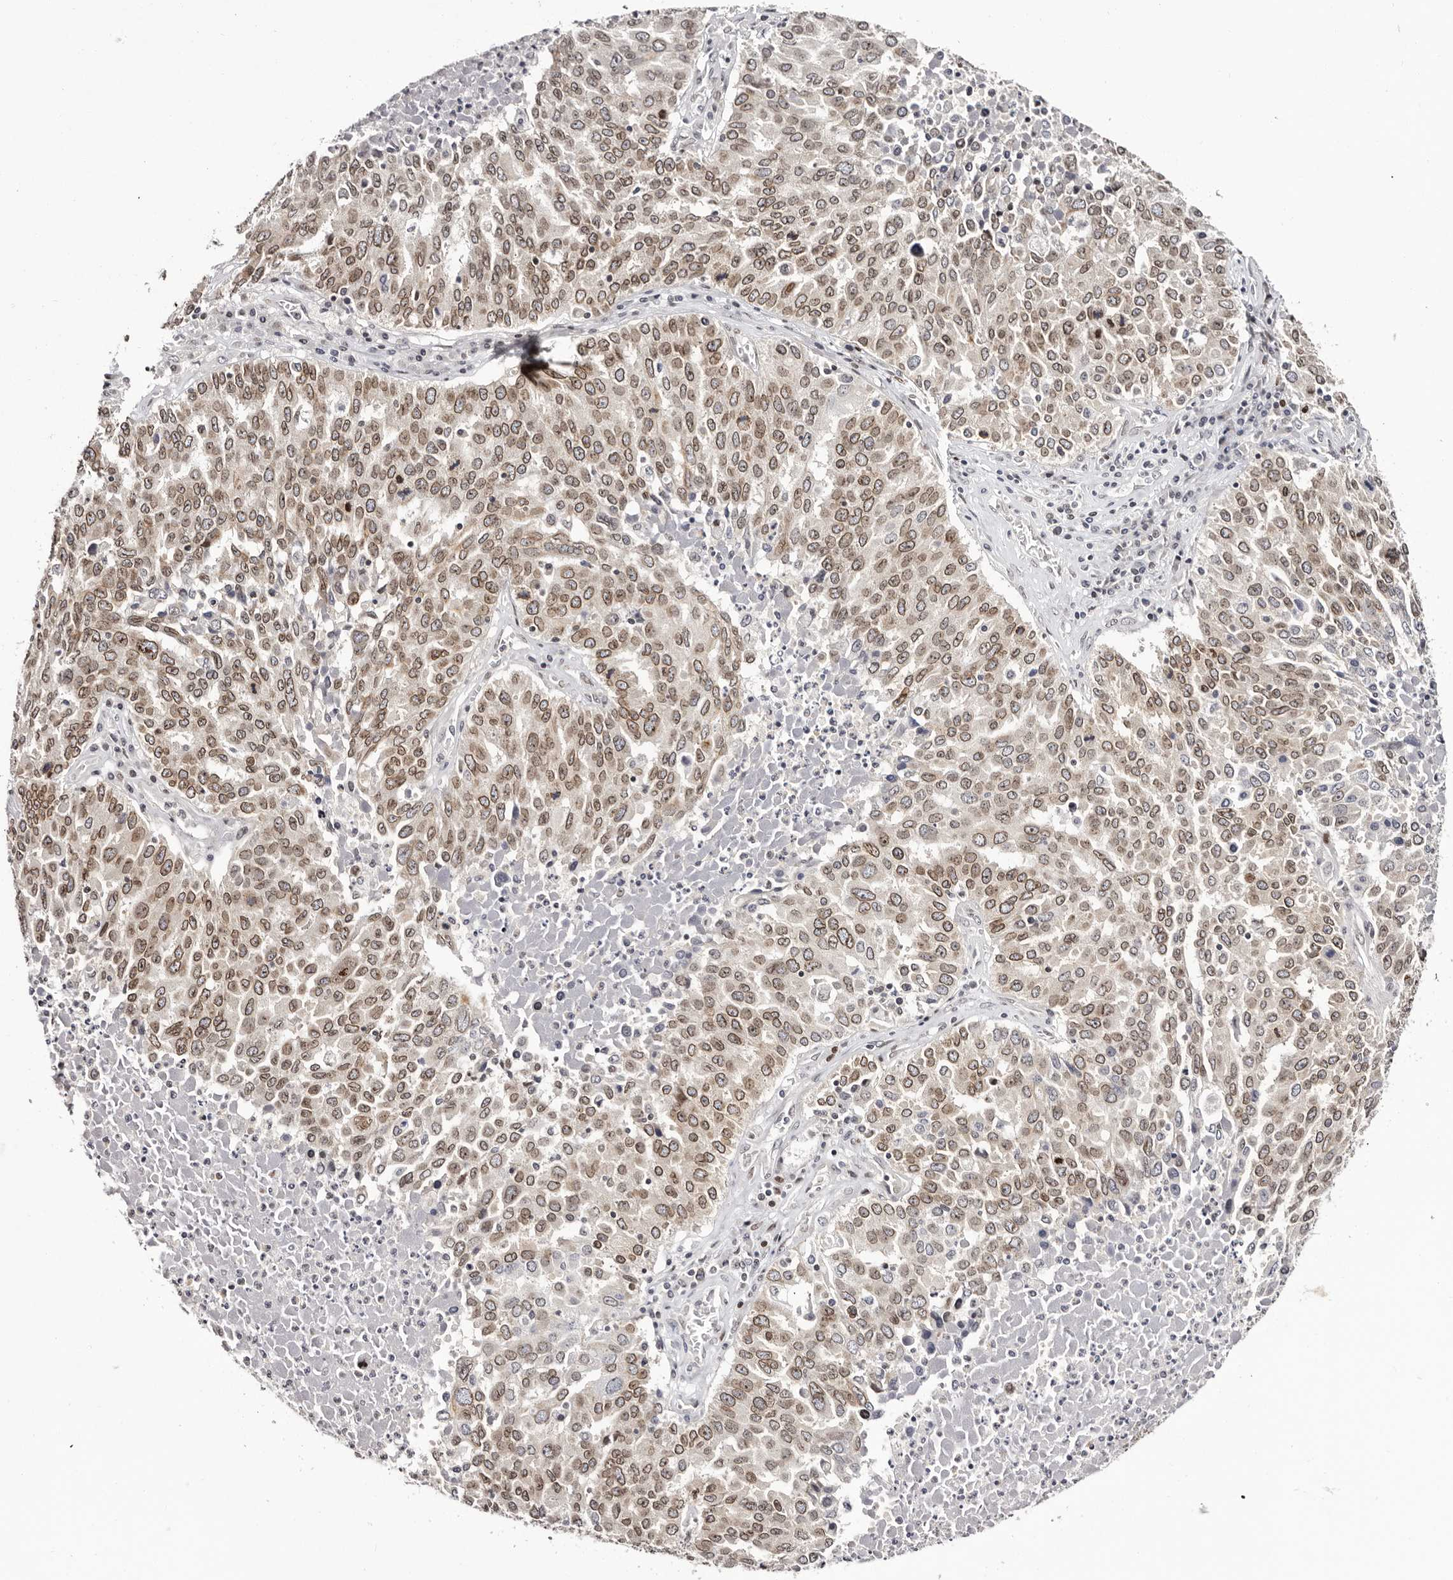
{"staining": {"intensity": "moderate", "quantity": ">75%", "location": "cytoplasmic/membranous,nuclear"}, "tissue": "ovarian cancer", "cell_type": "Tumor cells", "image_type": "cancer", "snomed": [{"axis": "morphology", "description": "Carcinoma, endometroid"}, {"axis": "topography", "description": "Ovary"}], "caption": "Immunohistochemistry of human ovarian cancer (endometroid carcinoma) exhibits medium levels of moderate cytoplasmic/membranous and nuclear staining in approximately >75% of tumor cells. The protein of interest is shown in brown color, while the nuclei are stained blue.", "gene": "NUP153", "patient": {"sex": "female", "age": 62}}